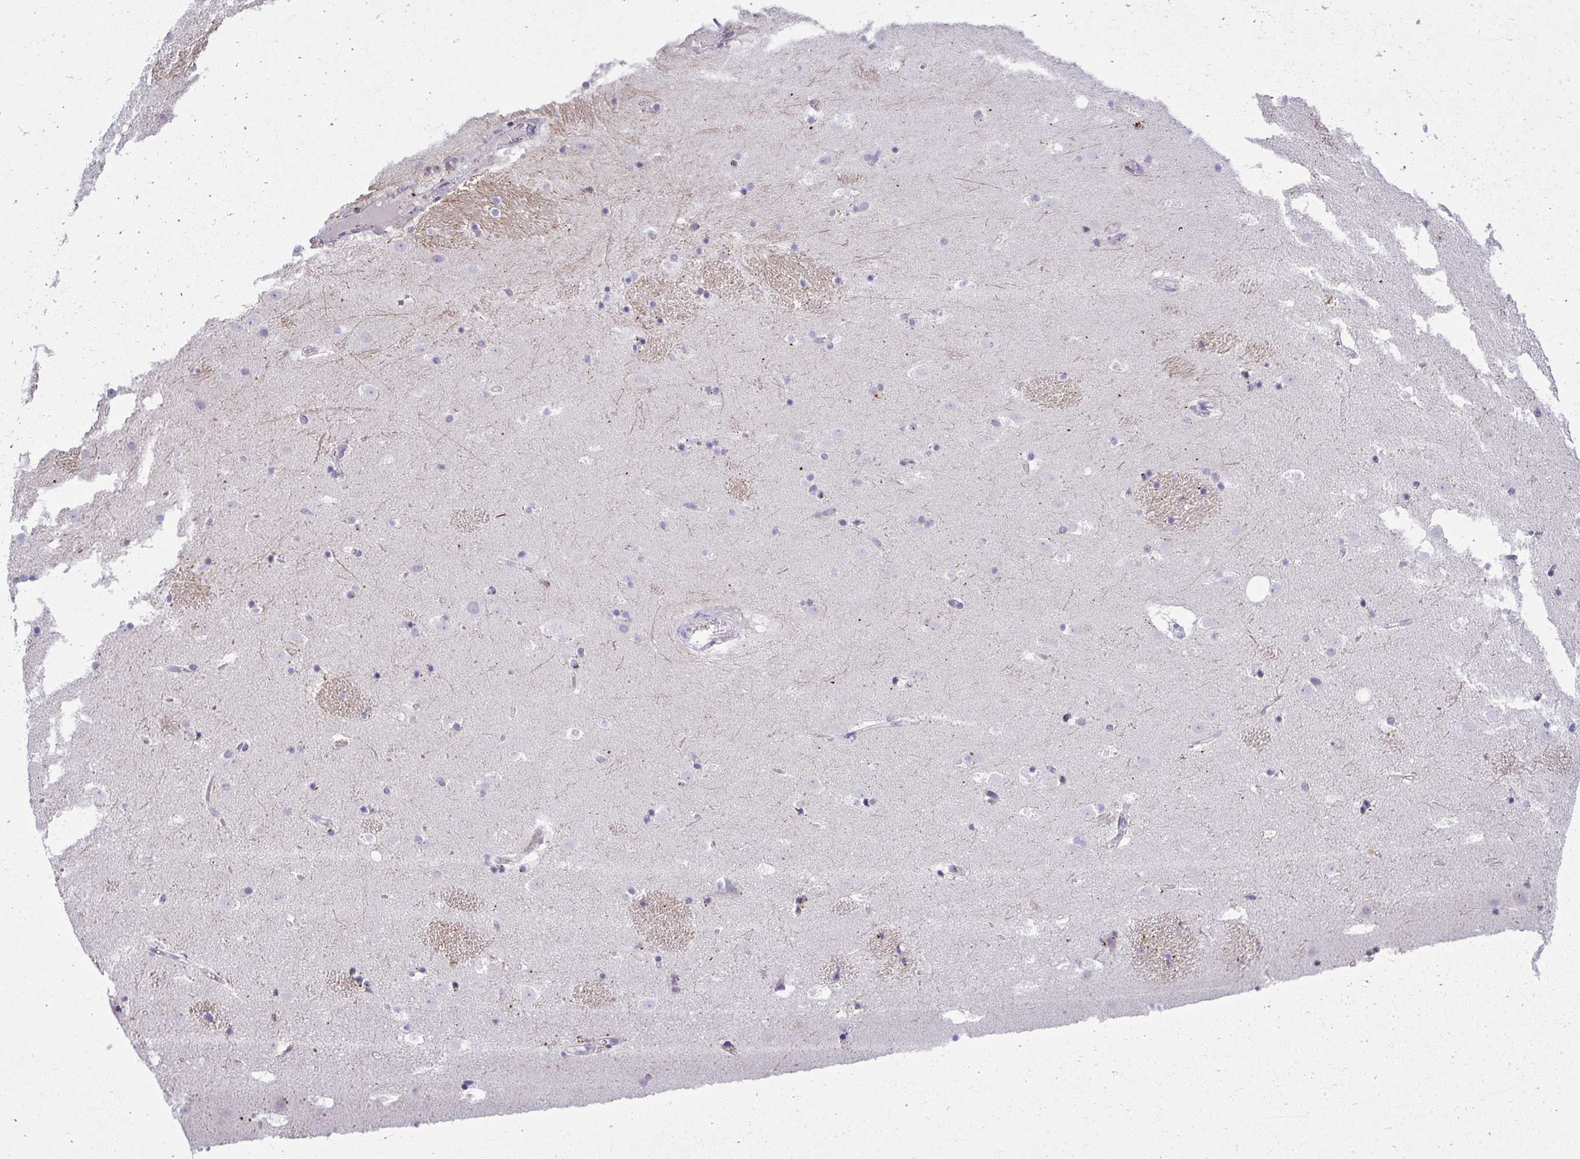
{"staining": {"intensity": "negative", "quantity": "none", "location": "none"}, "tissue": "caudate", "cell_type": "Glial cells", "image_type": "normal", "snomed": [{"axis": "morphology", "description": "Normal tissue, NOS"}, {"axis": "topography", "description": "Lateral ventricle wall"}], "caption": "This histopathology image is of benign caudate stained with IHC to label a protein in brown with the nuclei are counter-stained blue. There is no expression in glial cells.", "gene": "VPS4B", "patient": {"sex": "male", "age": 37}}